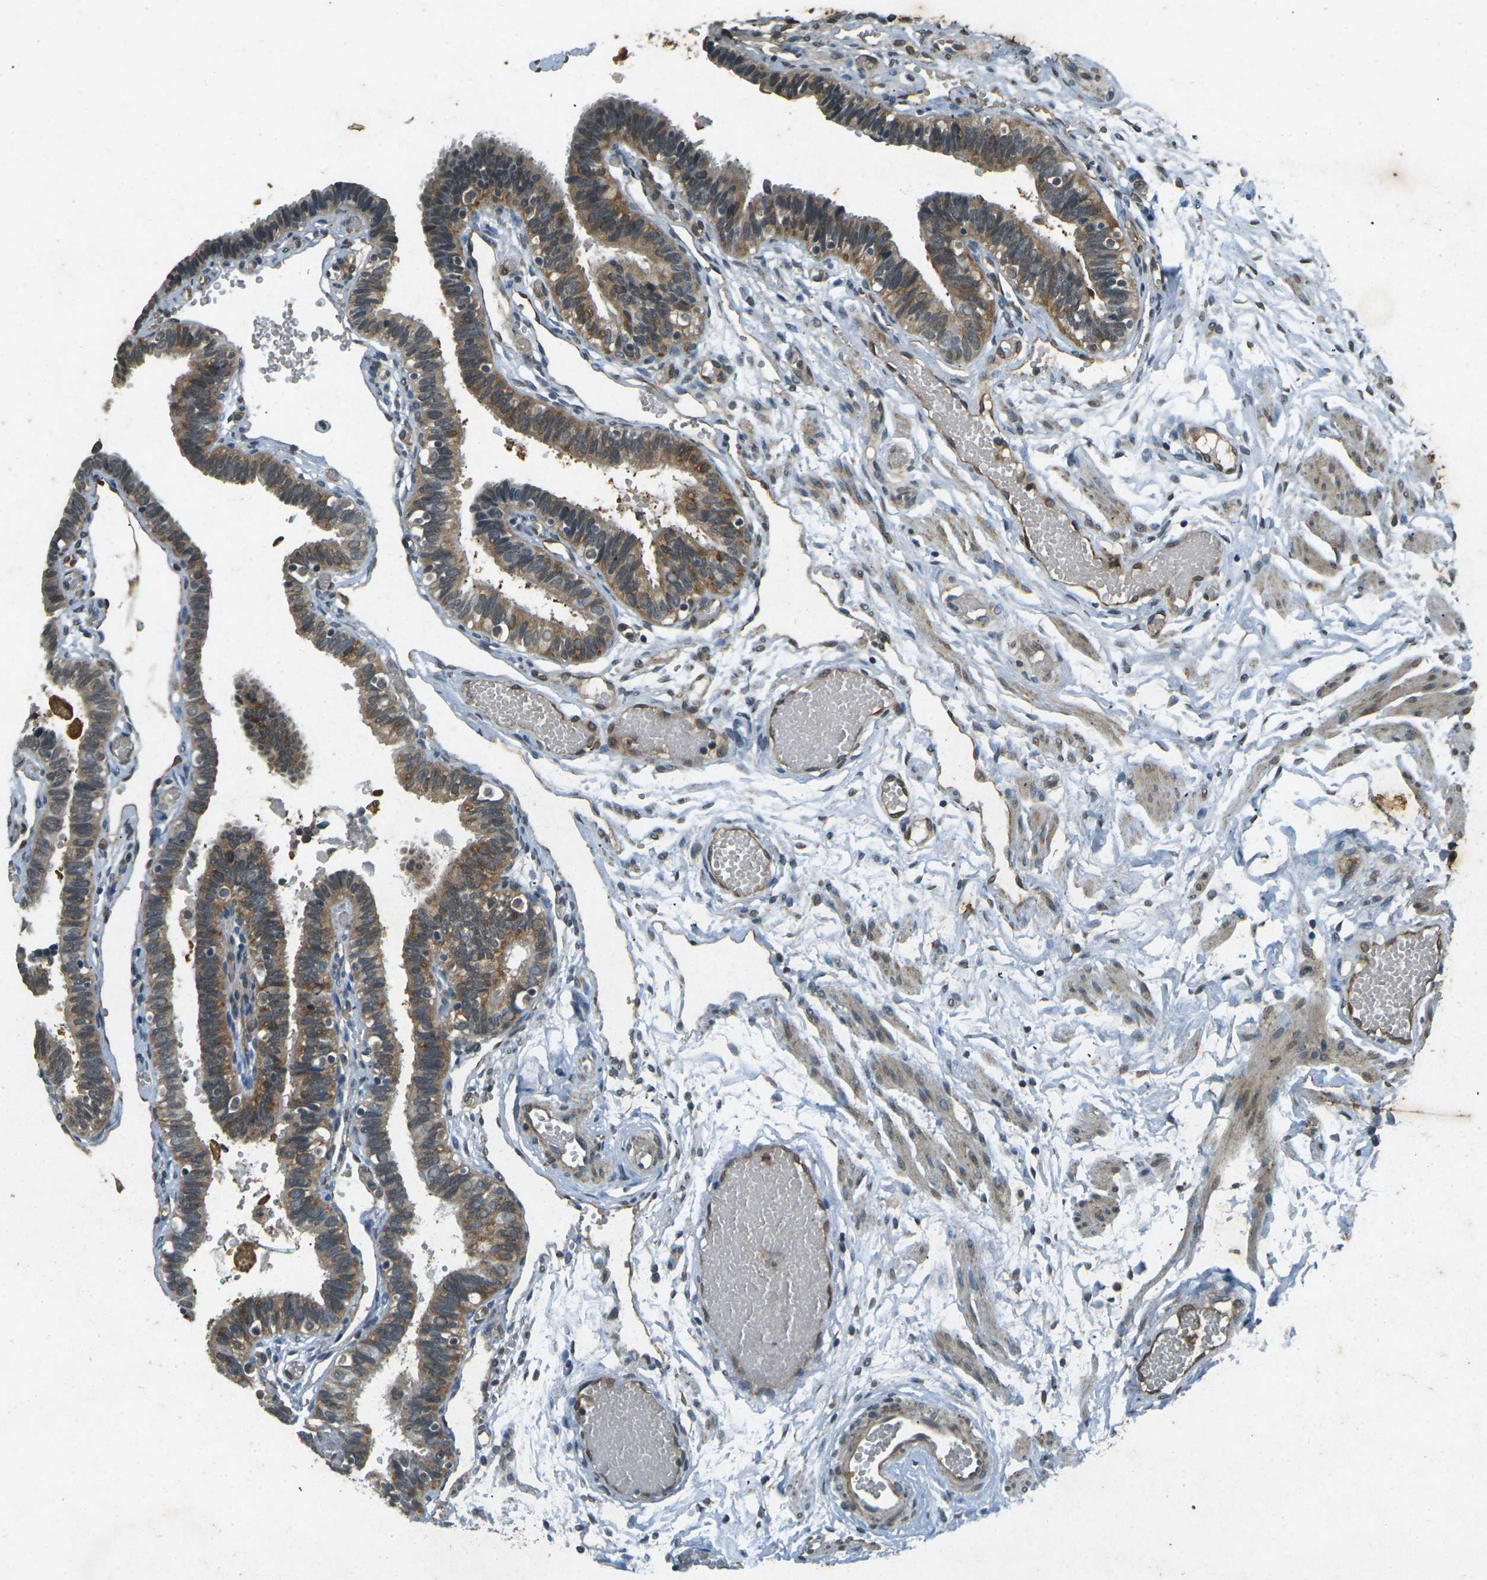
{"staining": {"intensity": "moderate", "quantity": ">75%", "location": "cytoplasmic/membranous"}, "tissue": "fallopian tube", "cell_type": "Glandular cells", "image_type": "normal", "snomed": [{"axis": "morphology", "description": "Normal tissue, NOS"}, {"axis": "topography", "description": "Fallopian tube"}], "caption": "This micrograph demonstrates immunohistochemistry (IHC) staining of unremarkable human fallopian tube, with medium moderate cytoplasmic/membranous expression in approximately >75% of glandular cells.", "gene": "PDE2A", "patient": {"sex": "female", "age": 46}}